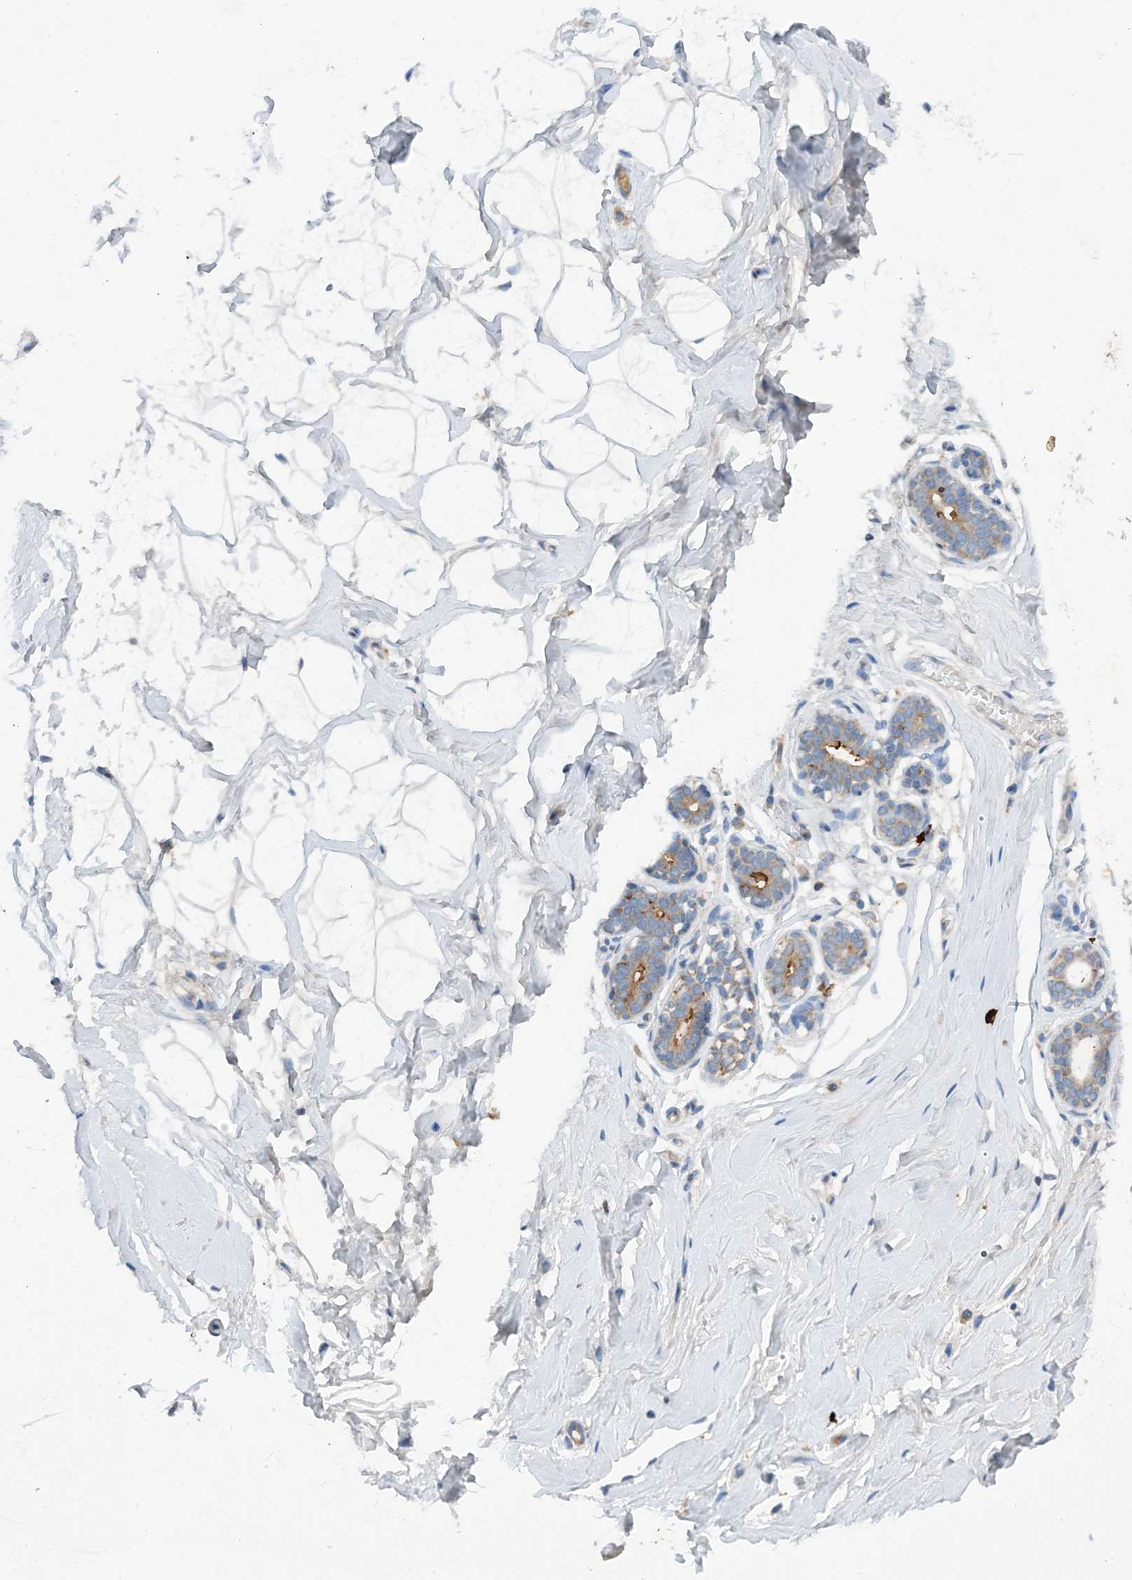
{"staining": {"intensity": "negative", "quantity": "none", "location": "none"}, "tissue": "breast", "cell_type": "Adipocytes", "image_type": "normal", "snomed": [{"axis": "morphology", "description": "Normal tissue, NOS"}, {"axis": "morphology", "description": "Adenoma, NOS"}, {"axis": "topography", "description": "Breast"}], "caption": "IHC micrograph of unremarkable breast stained for a protein (brown), which displays no positivity in adipocytes.", "gene": "SLC5A11", "patient": {"sex": "female", "age": 23}}